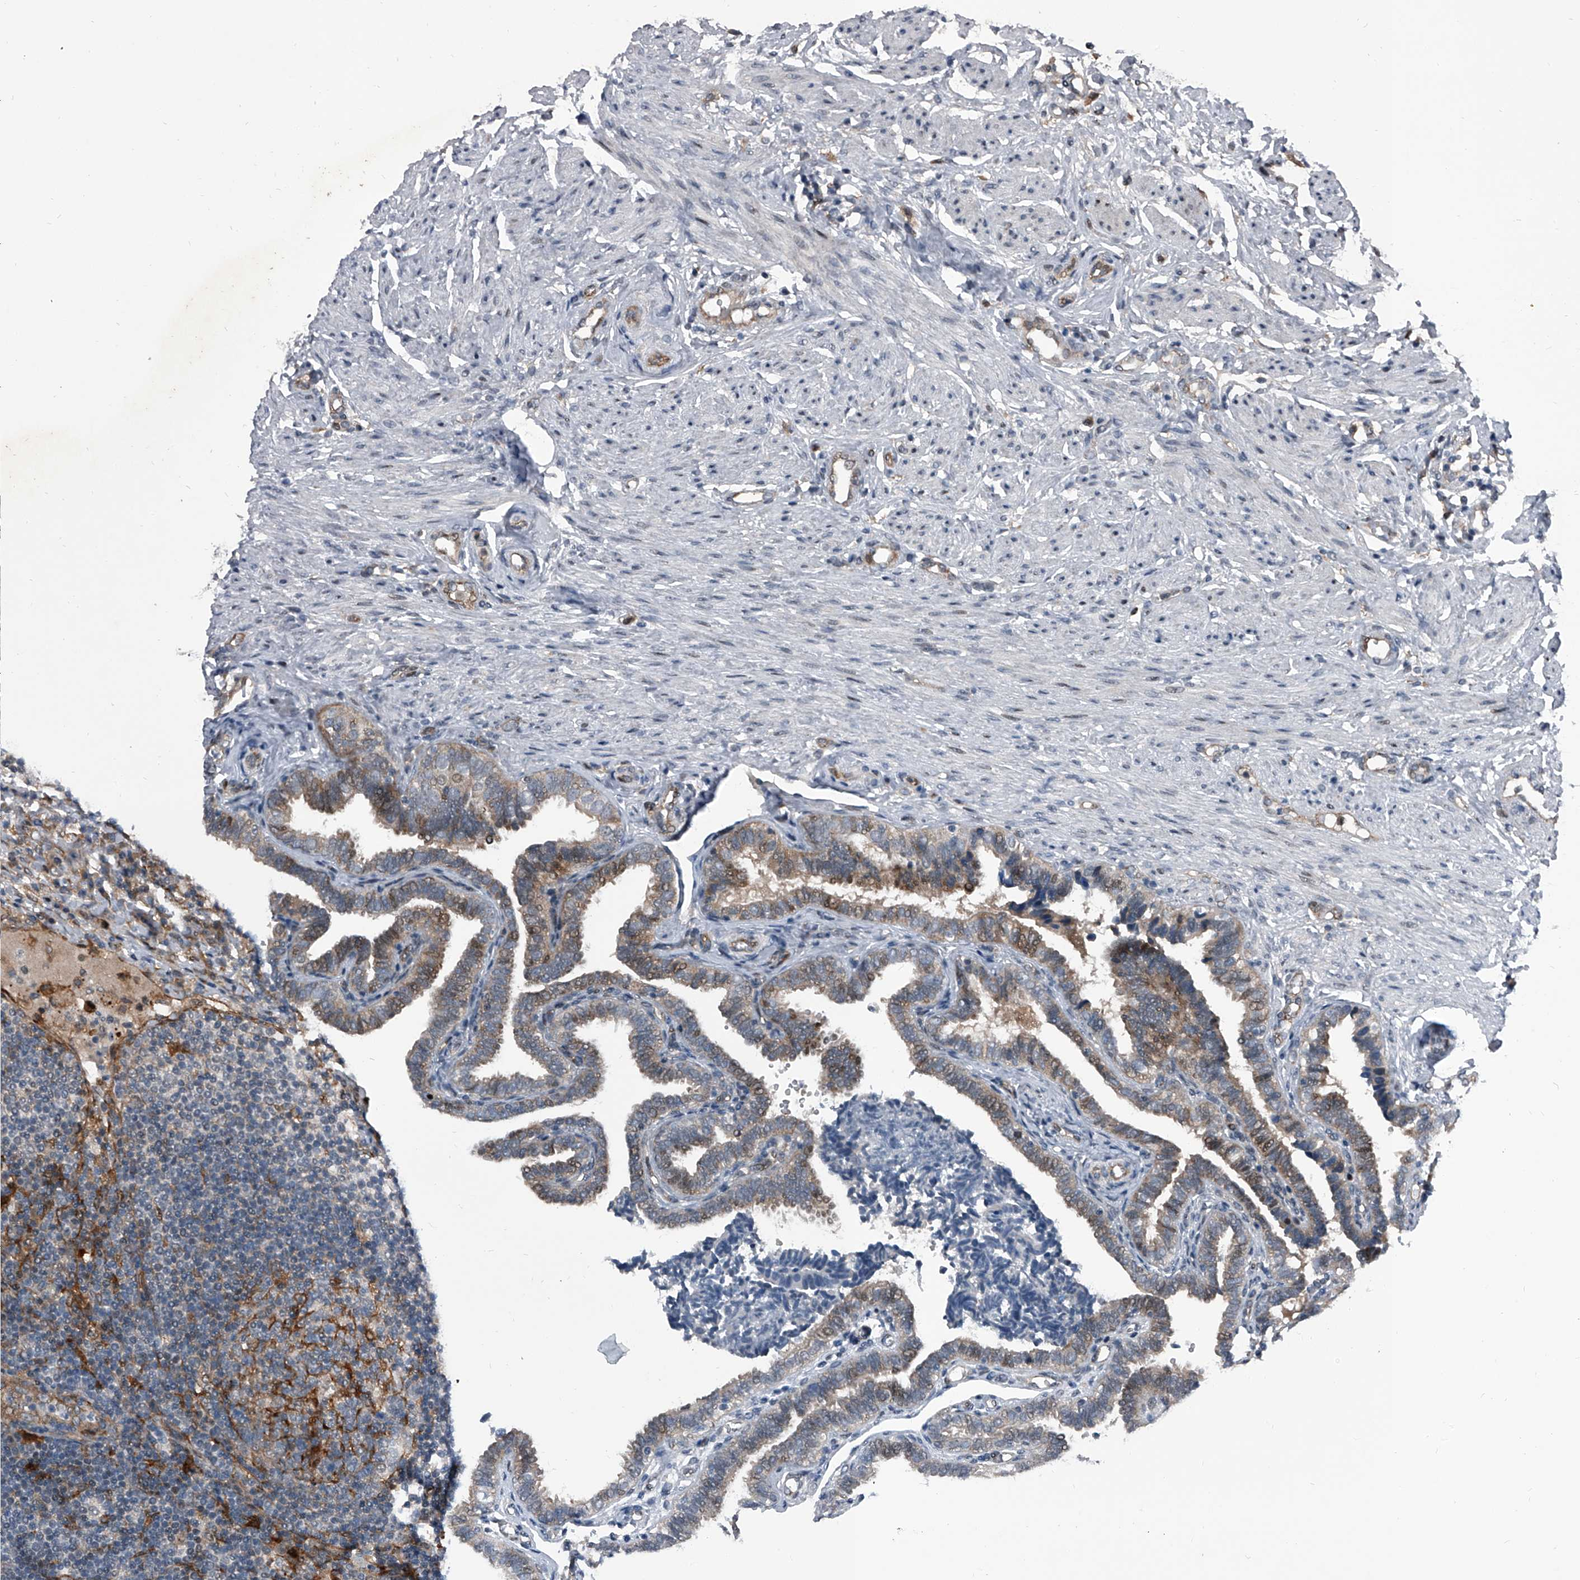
{"staining": {"intensity": "moderate", "quantity": "<25%", "location": "cytoplasmic/membranous"}, "tissue": "fallopian tube", "cell_type": "Glandular cells", "image_type": "normal", "snomed": [{"axis": "morphology", "description": "Normal tissue, NOS"}, {"axis": "topography", "description": "Fallopian tube"}], "caption": "A low amount of moderate cytoplasmic/membranous expression is appreciated in about <25% of glandular cells in normal fallopian tube. Nuclei are stained in blue.", "gene": "ELK4", "patient": {"sex": "female", "age": 39}}